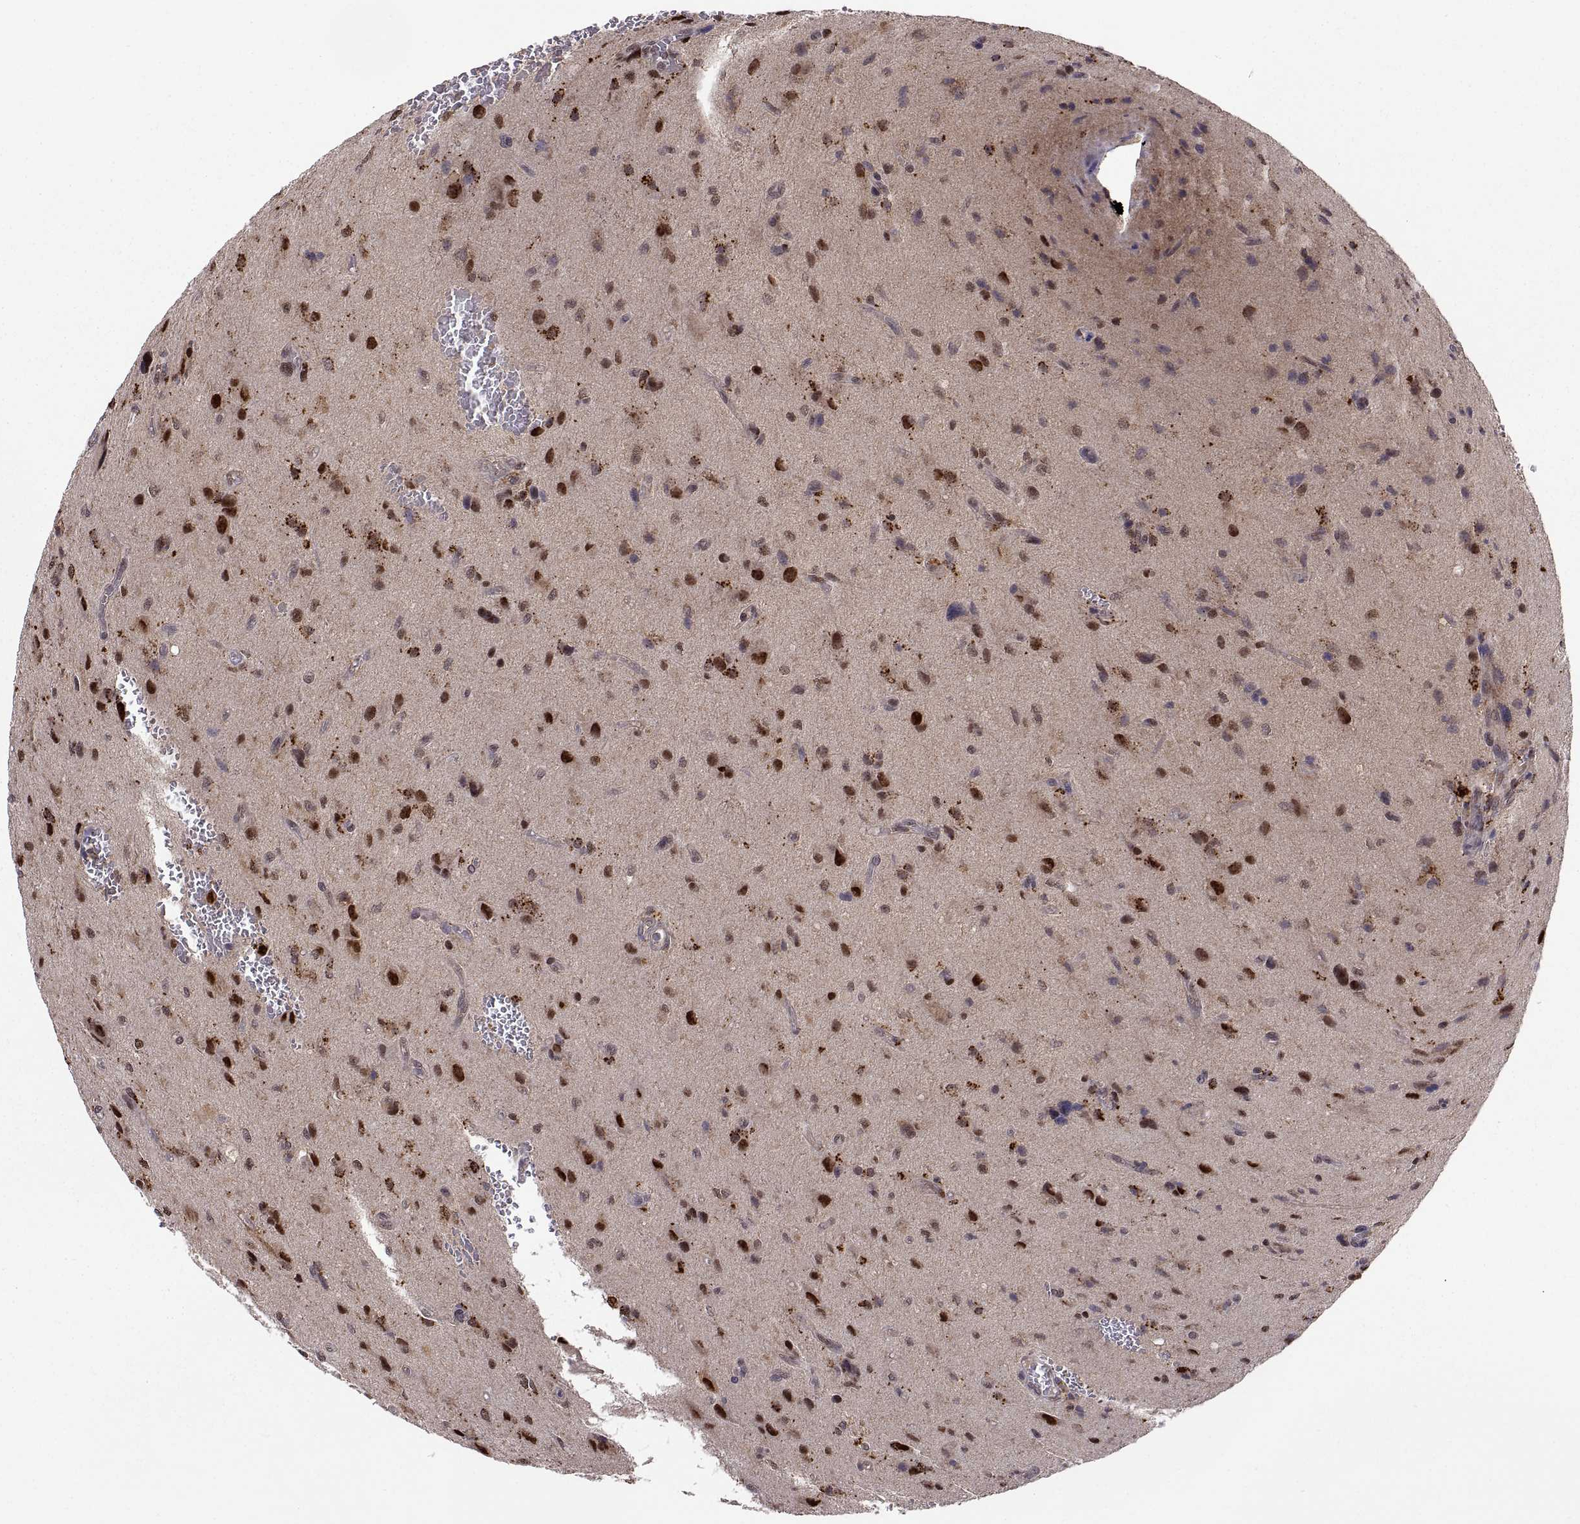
{"staining": {"intensity": "strong", "quantity": "25%-75%", "location": "nuclear"}, "tissue": "glioma", "cell_type": "Tumor cells", "image_type": "cancer", "snomed": [{"axis": "morphology", "description": "Glioma, malignant, NOS"}, {"axis": "morphology", "description": "Glioma, malignant, High grade"}, {"axis": "topography", "description": "Brain"}], "caption": "Immunohistochemical staining of human malignant high-grade glioma demonstrates high levels of strong nuclear positivity in approximately 25%-75% of tumor cells.", "gene": "PSMC2", "patient": {"sex": "female", "age": 71}}